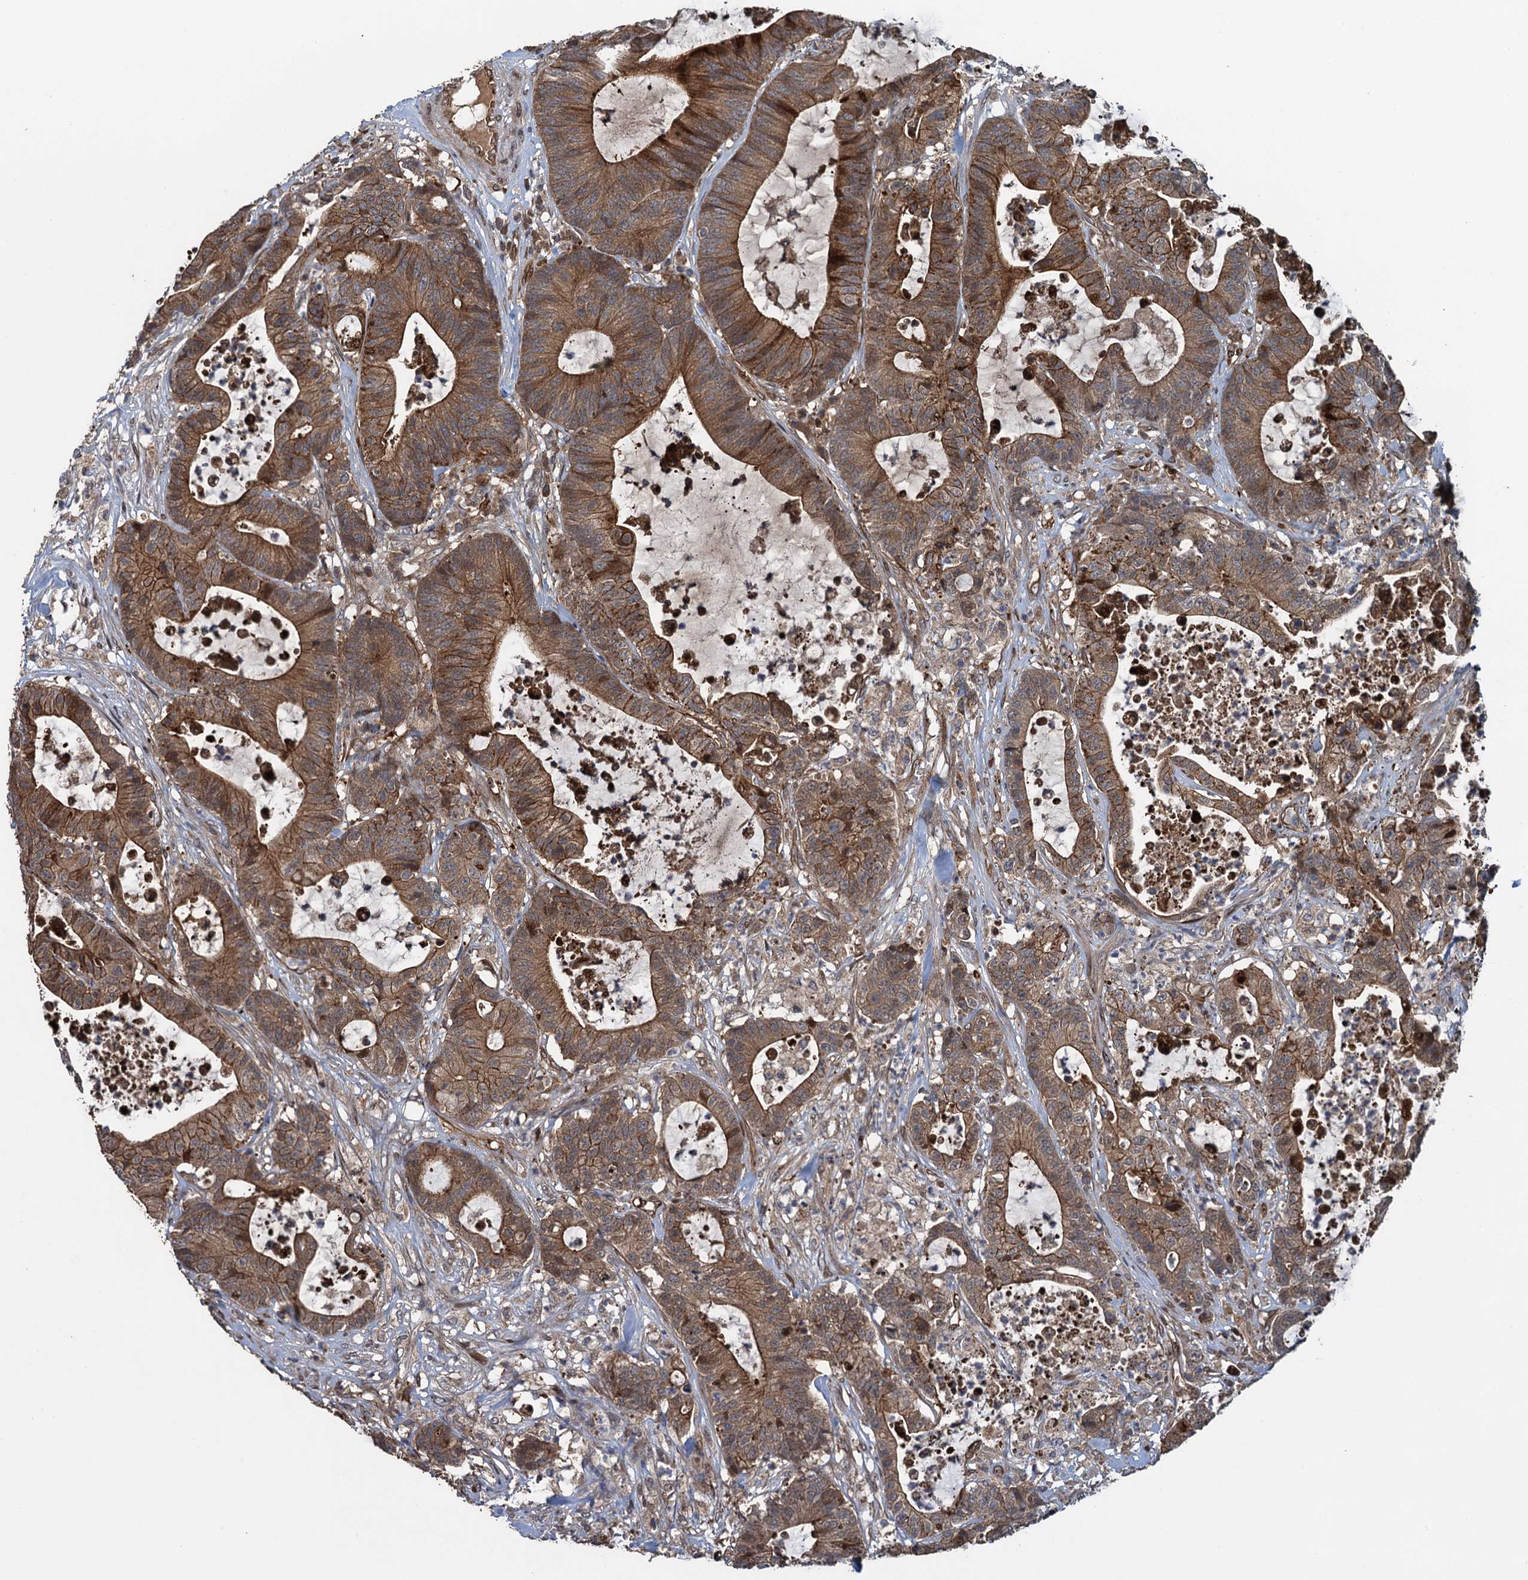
{"staining": {"intensity": "moderate", "quantity": ">75%", "location": "cytoplasmic/membranous"}, "tissue": "colorectal cancer", "cell_type": "Tumor cells", "image_type": "cancer", "snomed": [{"axis": "morphology", "description": "Adenocarcinoma, NOS"}, {"axis": "topography", "description": "Colon"}], "caption": "DAB immunohistochemical staining of colorectal cancer (adenocarcinoma) exhibits moderate cytoplasmic/membranous protein expression in approximately >75% of tumor cells.", "gene": "RHOBTB1", "patient": {"sex": "female", "age": 84}}